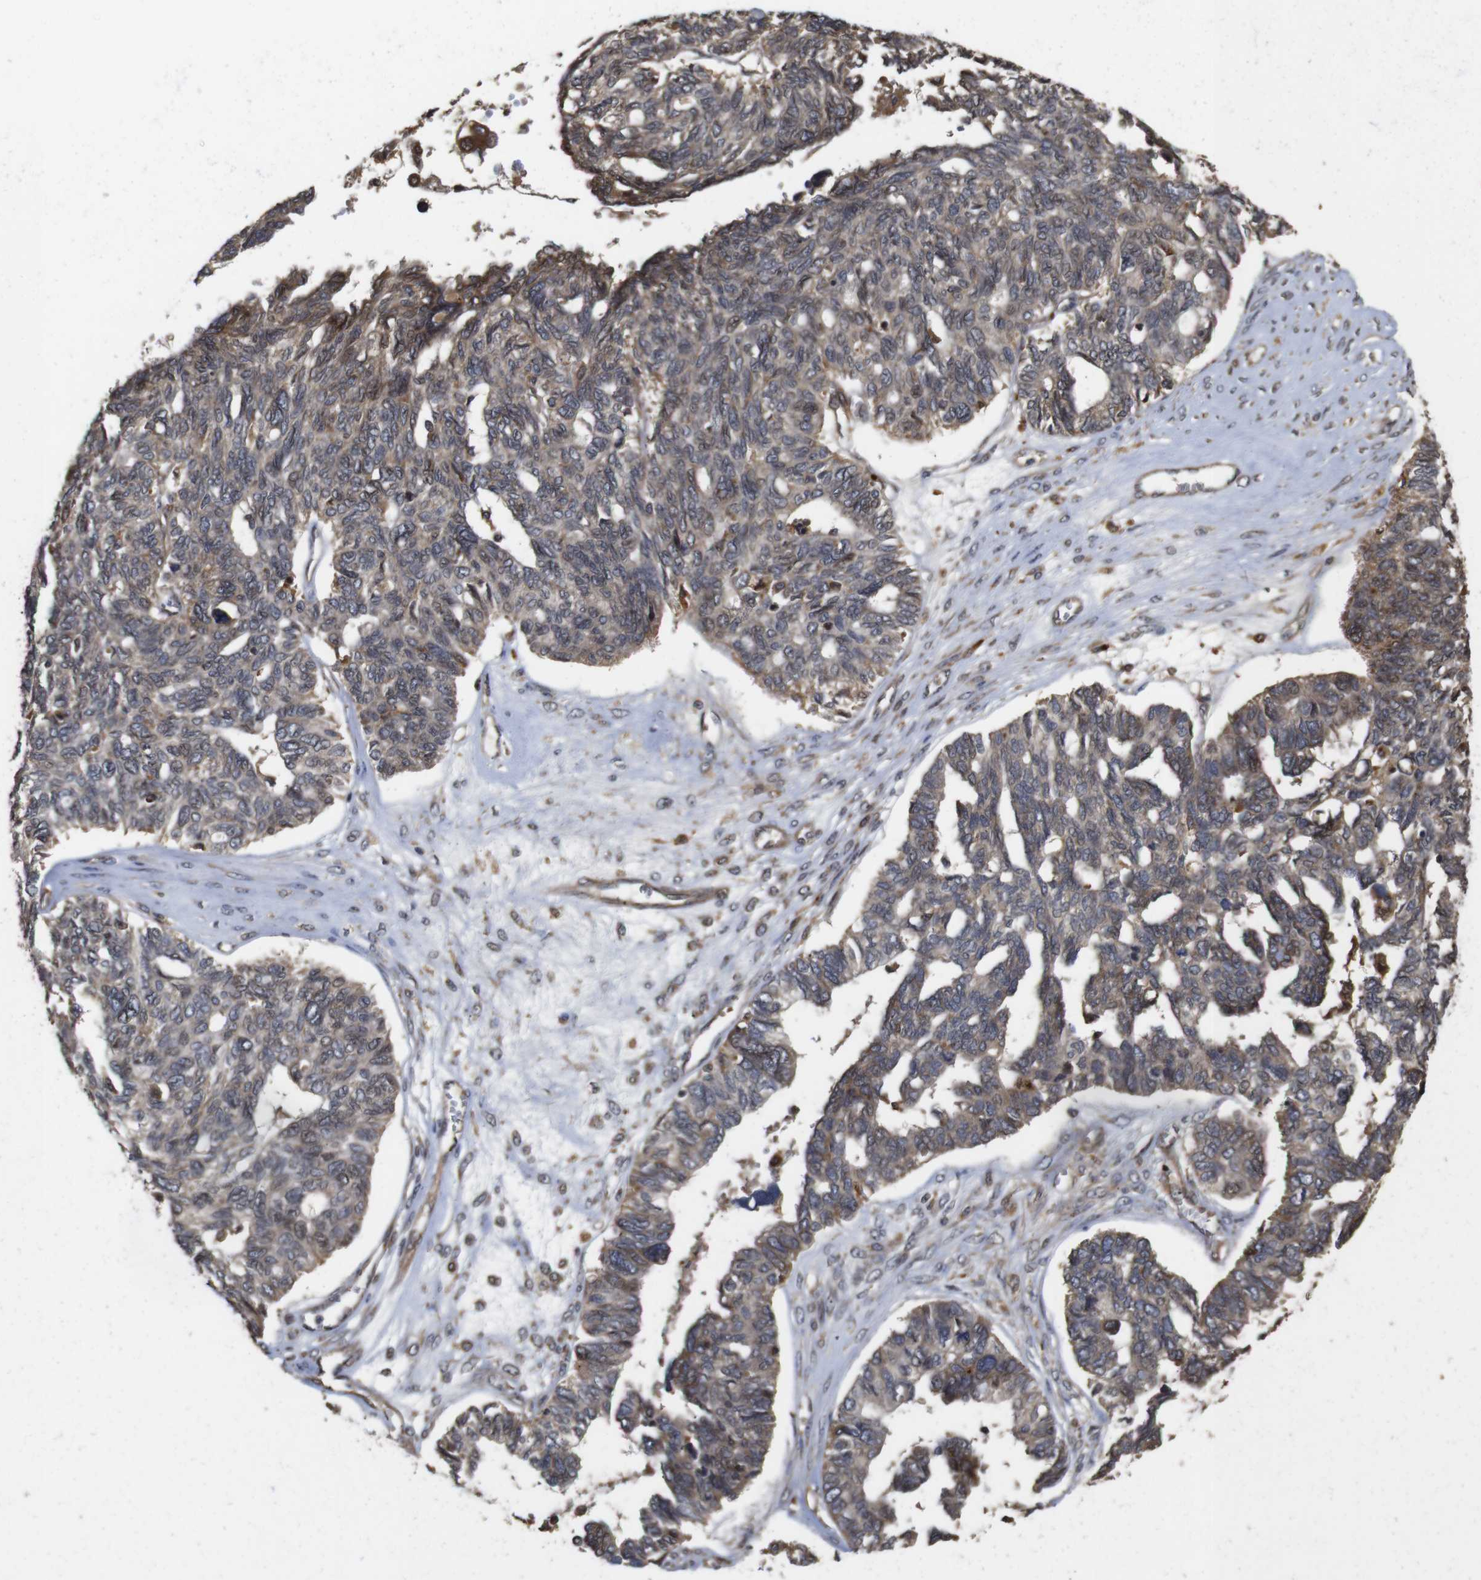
{"staining": {"intensity": "moderate", "quantity": ">75%", "location": "cytoplasmic/membranous"}, "tissue": "ovarian cancer", "cell_type": "Tumor cells", "image_type": "cancer", "snomed": [{"axis": "morphology", "description": "Cystadenocarcinoma, serous, NOS"}, {"axis": "topography", "description": "Ovary"}], "caption": "Serous cystadenocarcinoma (ovarian) stained with DAB IHC displays medium levels of moderate cytoplasmic/membranous positivity in about >75% of tumor cells.", "gene": "PTPN14", "patient": {"sex": "female", "age": 79}}